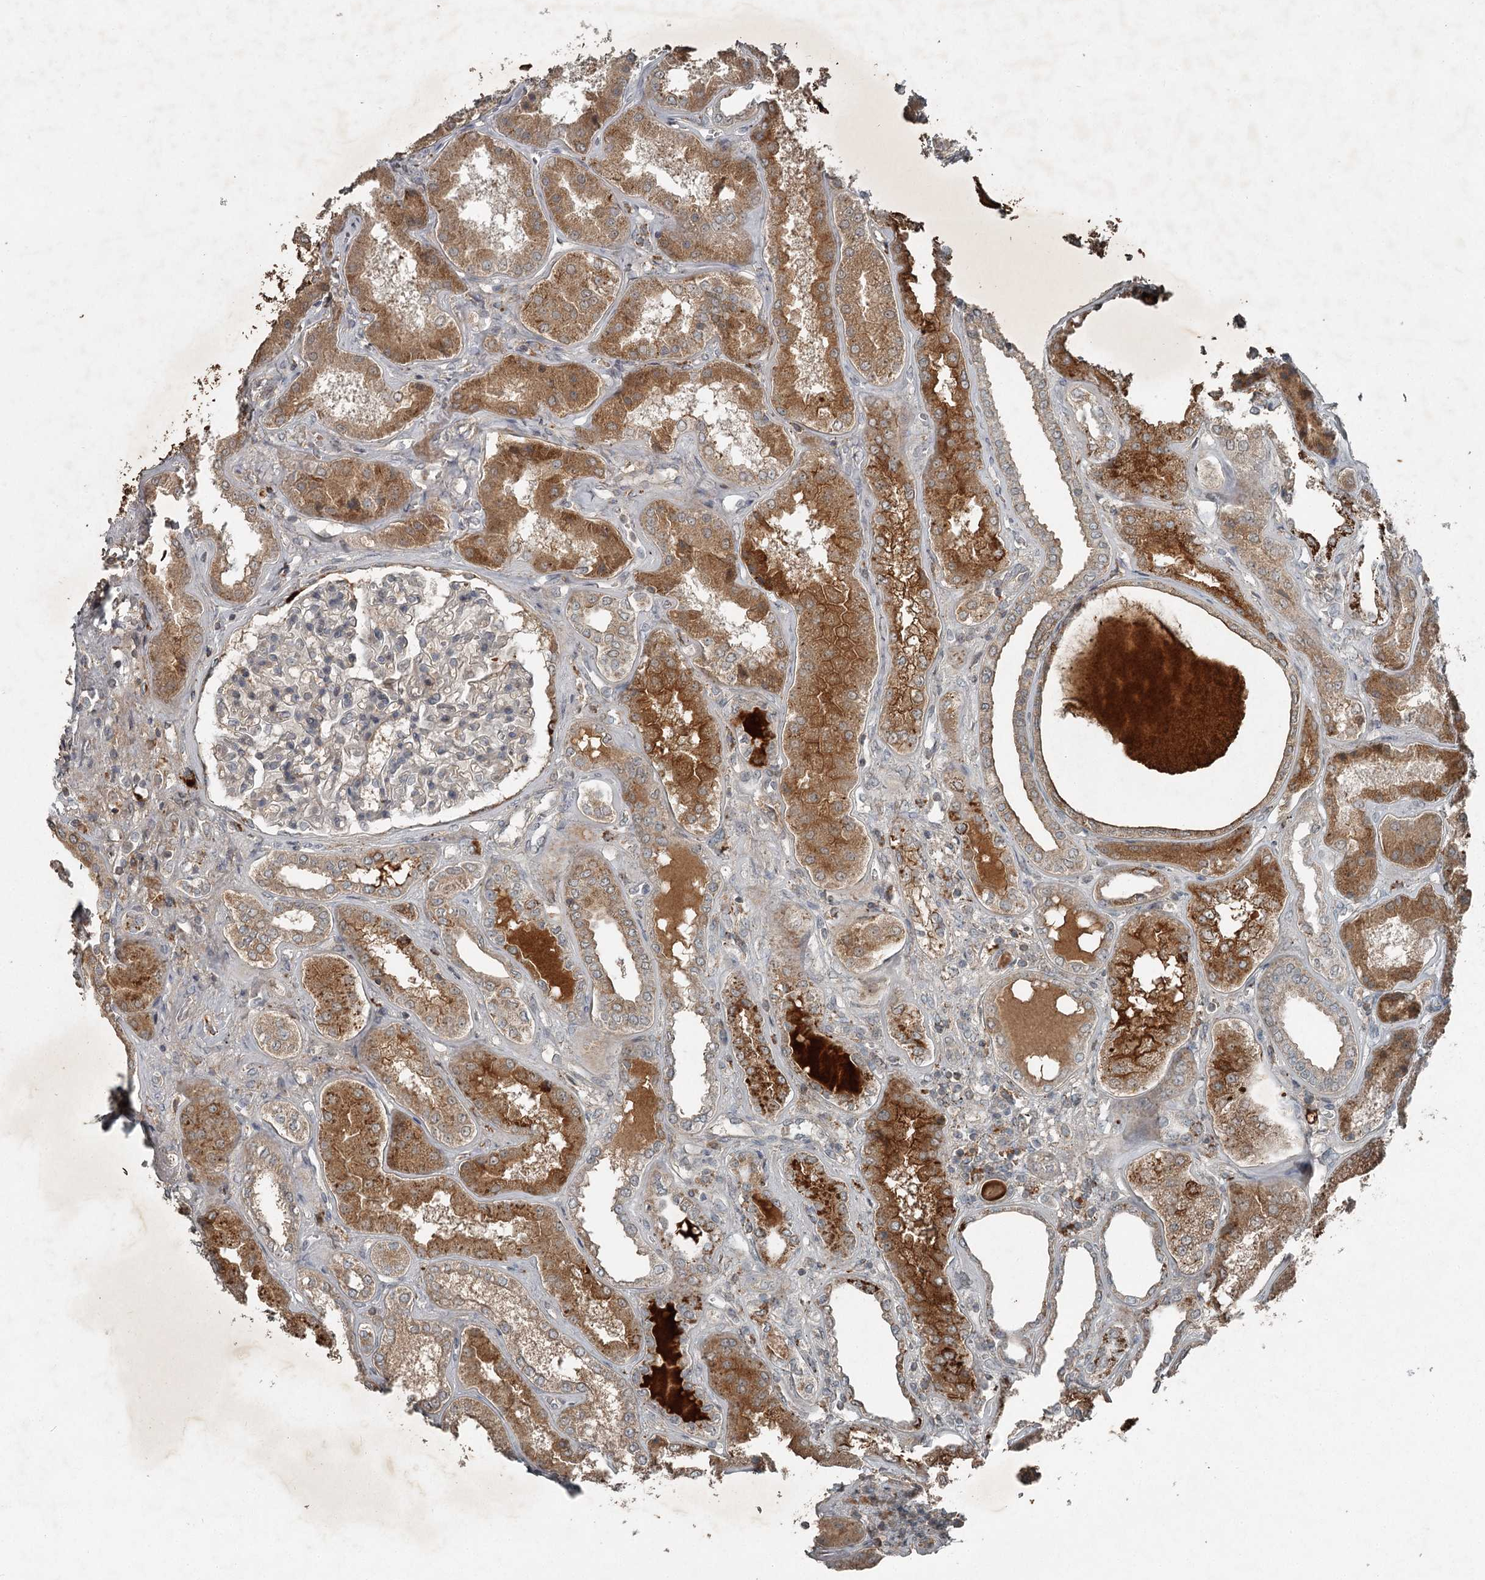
{"staining": {"intensity": "weak", "quantity": "25%-75%", "location": "cytoplasmic/membranous"}, "tissue": "kidney", "cell_type": "Cells in glomeruli", "image_type": "normal", "snomed": [{"axis": "morphology", "description": "Normal tissue, NOS"}, {"axis": "topography", "description": "Kidney"}], "caption": "Immunohistochemistry image of unremarkable kidney: human kidney stained using immunohistochemistry (IHC) reveals low levels of weak protein expression localized specifically in the cytoplasmic/membranous of cells in glomeruli, appearing as a cytoplasmic/membranous brown color.", "gene": "SLC39A8", "patient": {"sex": "female", "age": 56}}